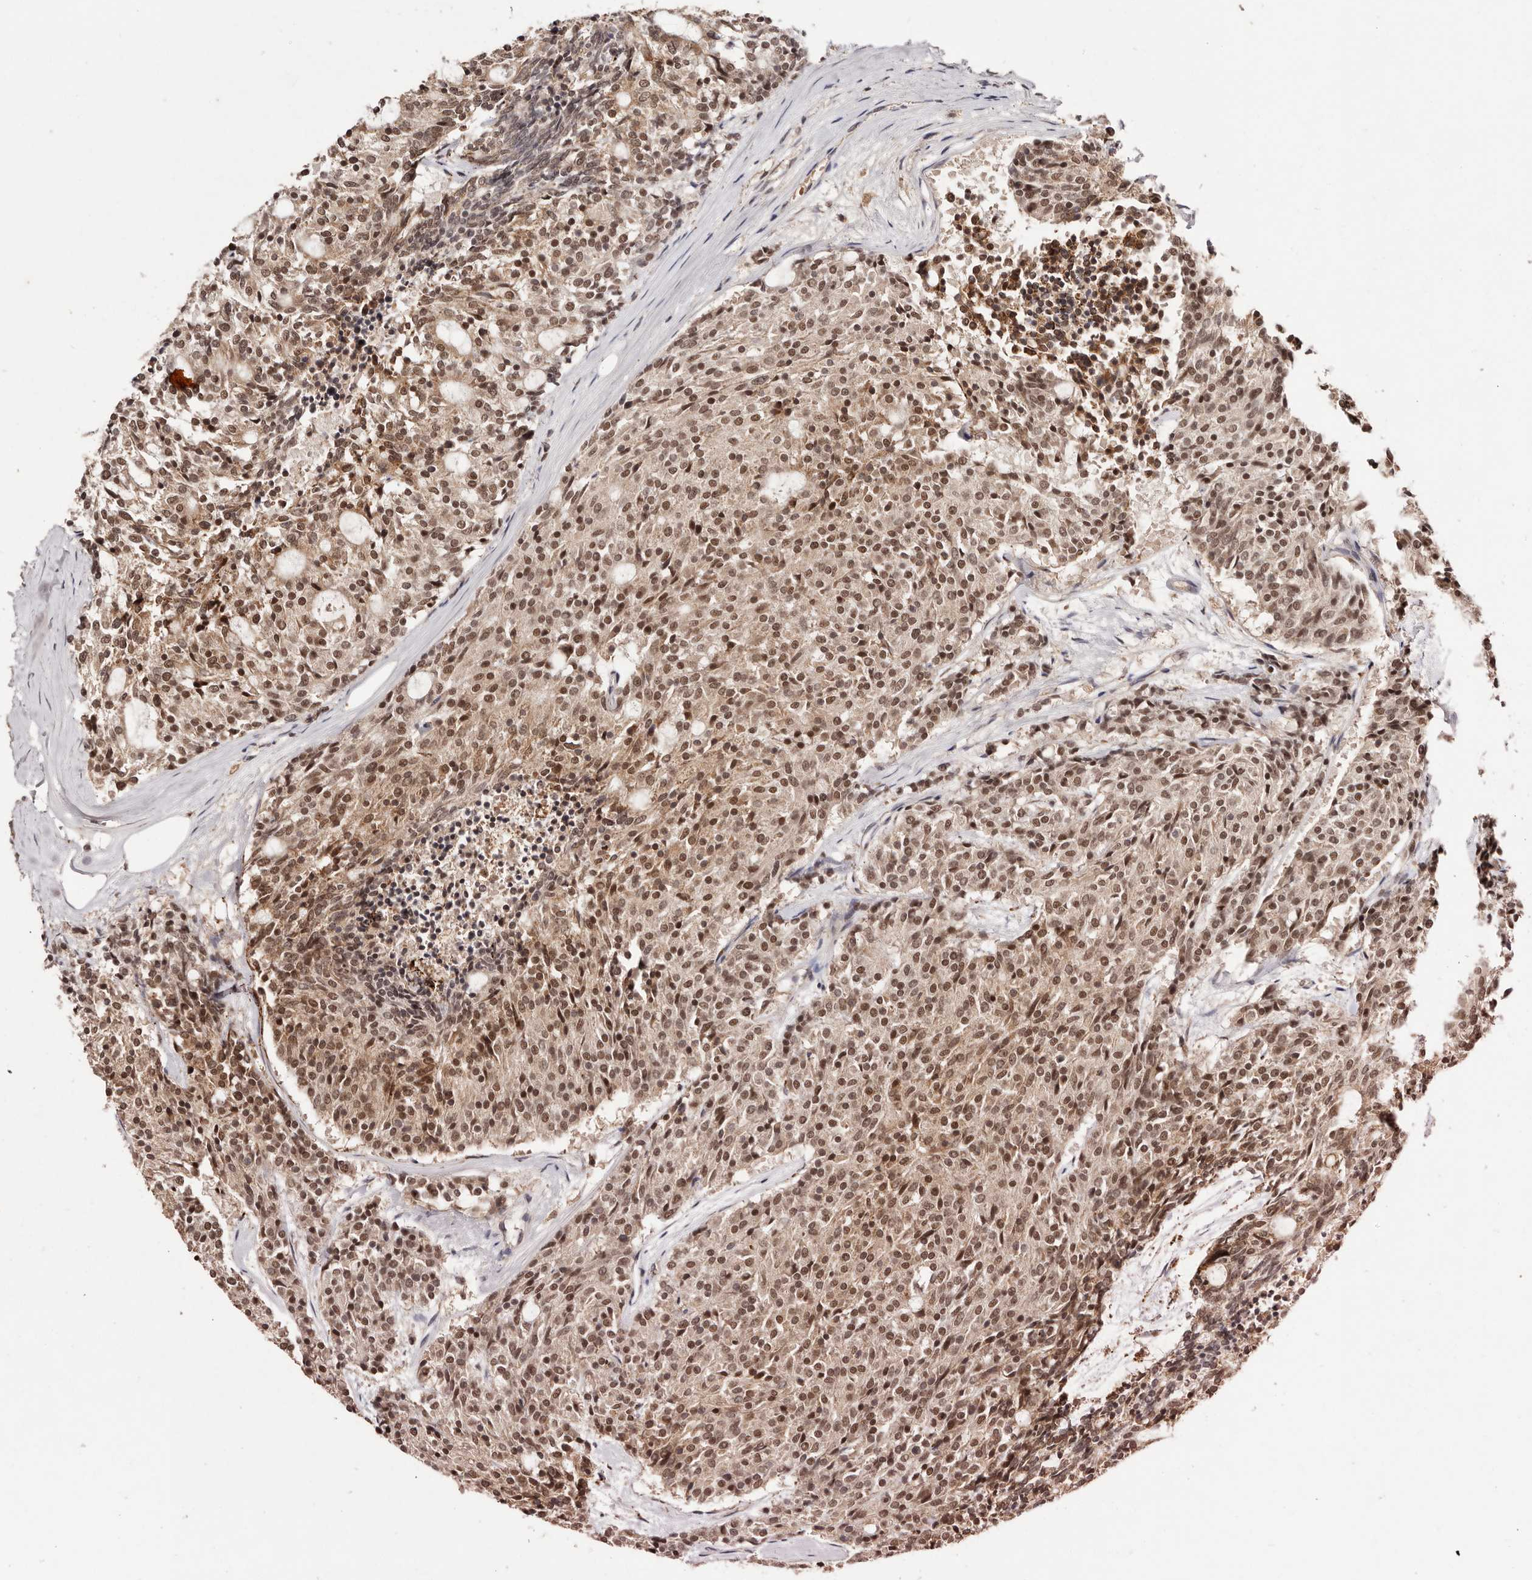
{"staining": {"intensity": "moderate", "quantity": ">75%", "location": "nuclear"}, "tissue": "carcinoid", "cell_type": "Tumor cells", "image_type": "cancer", "snomed": [{"axis": "morphology", "description": "Carcinoid, malignant, NOS"}, {"axis": "topography", "description": "Pancreas"}], "caption": "Carcinoid was stained to show a protein in brown. There is medium levels of moderate nuclear positivity in approximately >75% of tumor cells.", "gene": "BICRAL", "patient": {"sex": "female", "age": 54}}